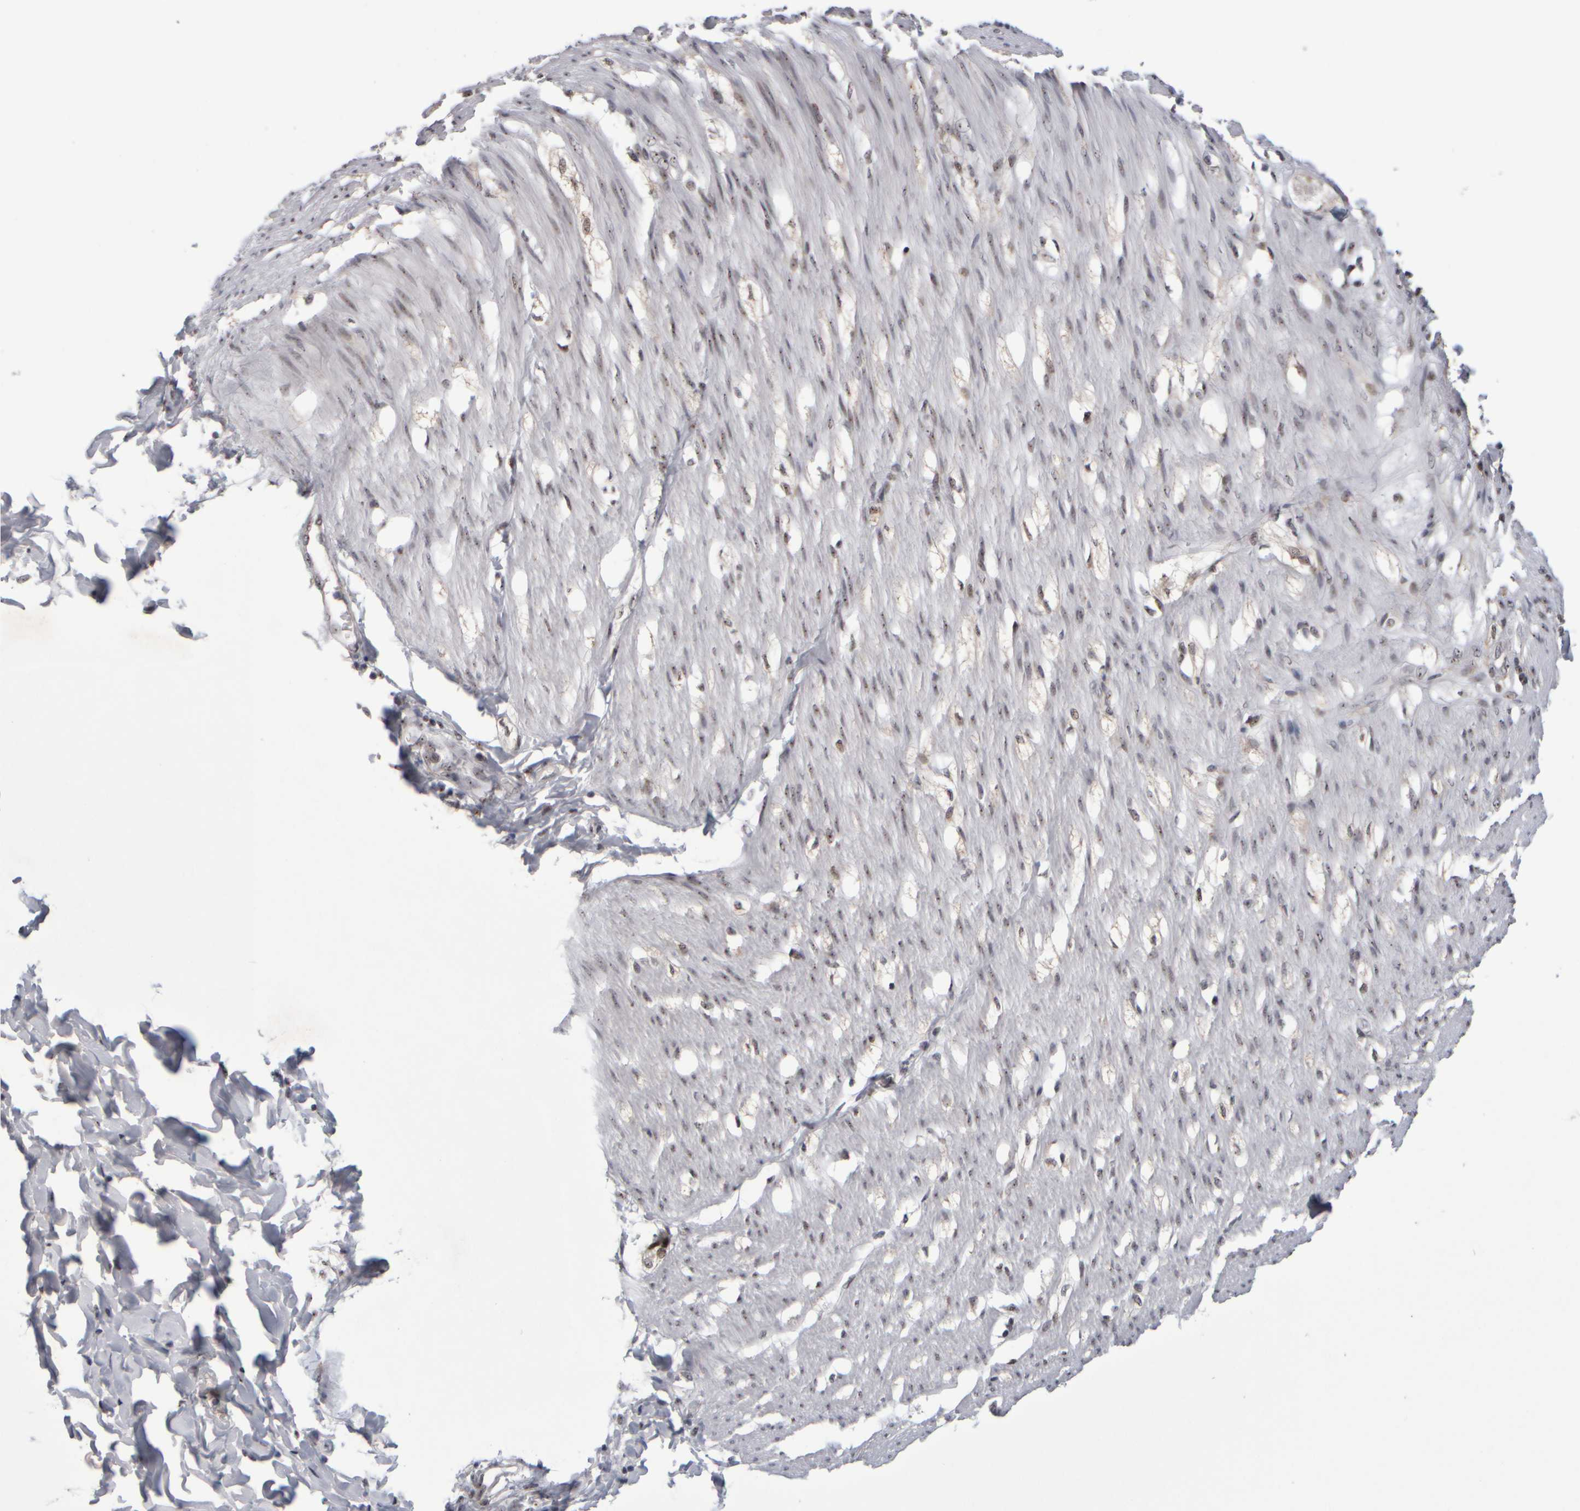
{"staining": {"intensity": "moderate", "quantity": "25%-75%", "location": "nuclear"}, "tissue": "smooth muscle", "cell_type": "Smooth muscle cells", "image_type": "normal", "snomed": [{"axis": "morphology", "description": "Normal tissue, NOS"}, {"axis": "morphology", "description": "Adenocarcinoma, NOS"}, {"axis": "topography", "description": "Smooth muscle"}, {"axis": "topography", "description": "Colon"}], "caption": "Smooth muscle stained with a brown dye exhibits moderate nuclear positive staining in about 25%-75% of smooth muscle cells.", "gene": "SURF6", "patient": {"sex": "male", "age": 14}}